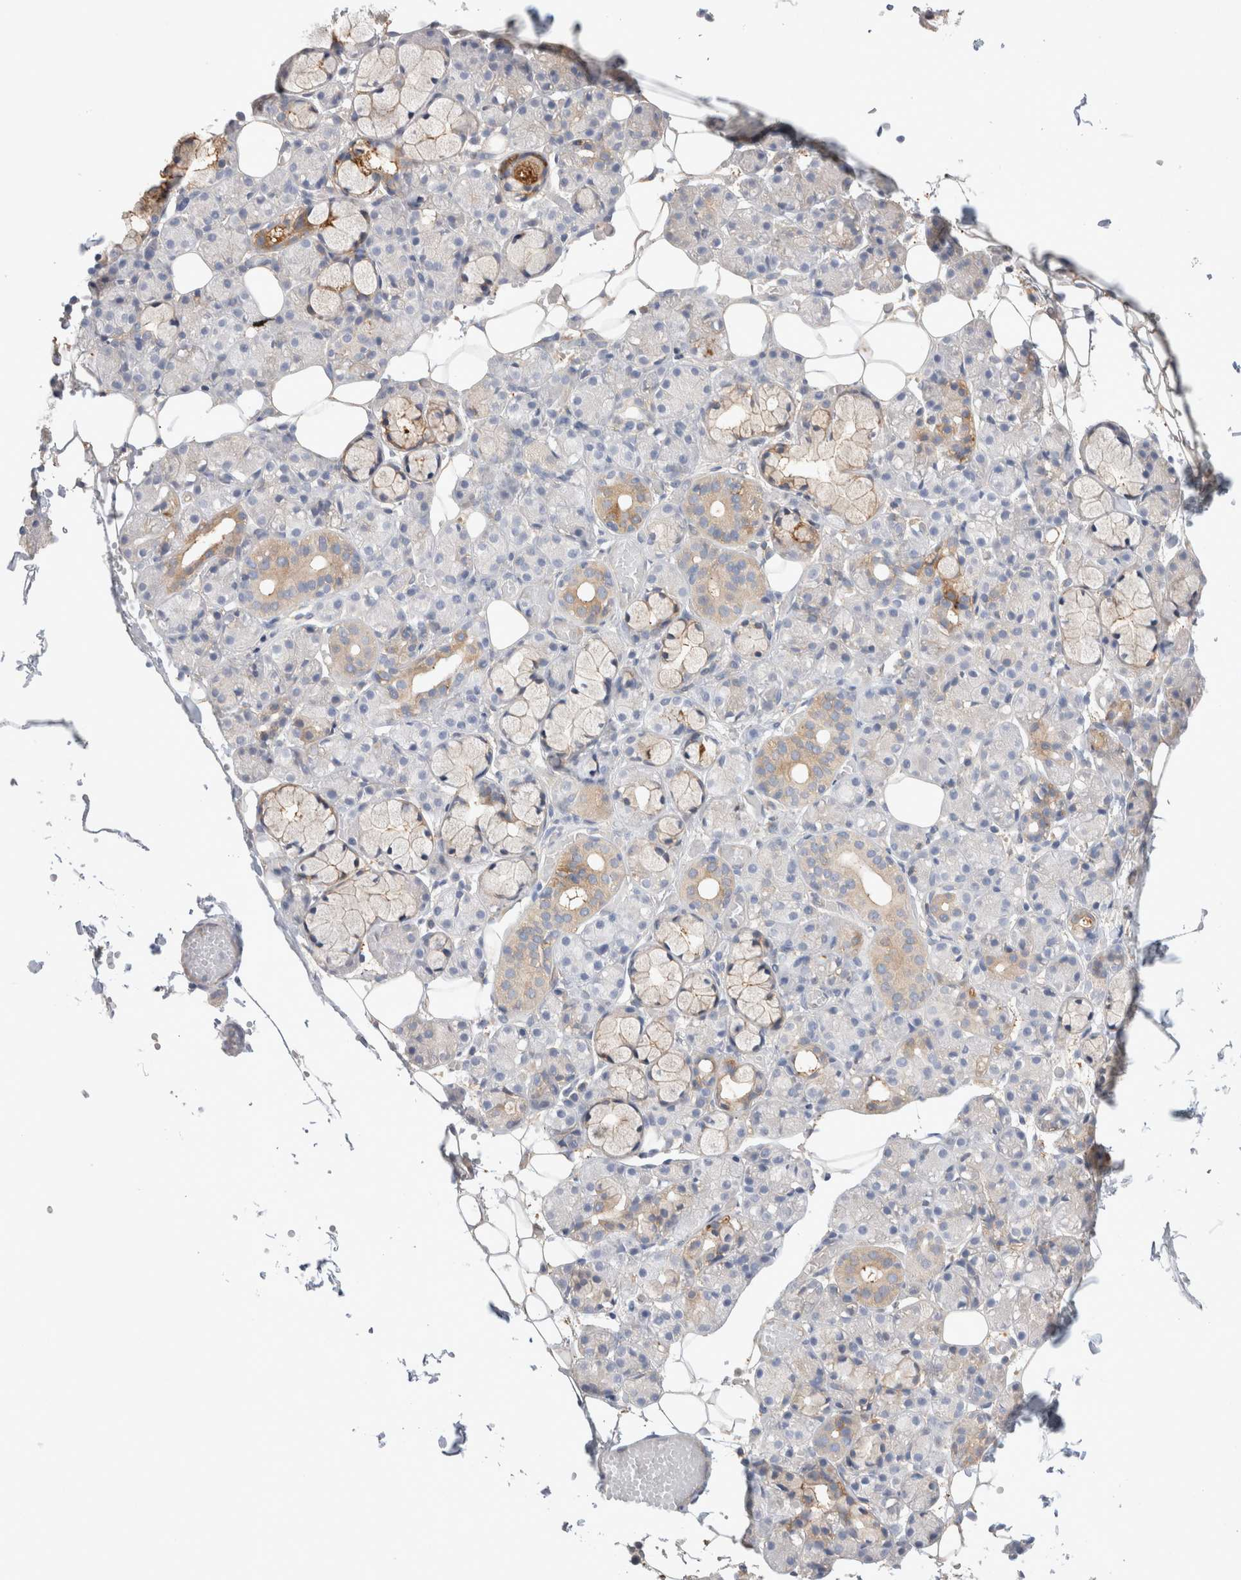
{"staining": {"intensity": "moderate", "quantity": "<25%", "location": "cytoplasmic/membranous"}, "tissue": "salivary gland", "cell_type": "Glandular cells", "image_type": "normal", "snomed": [{"axis": "morphology", "description": "Normal tissue, NOS"}, {"axis": "topography", "description": "Salivary gland"}], "caption": "Protein staining by IHC exhibits moderate cytoplasmic/membranous expression in approximately <25% of glandular cells in benign salivary gland. Using DAB (3,3'-diaminobenzidine) (brown) and hematoxylin (blue) stains, captured at high magnification using brightfield microscopy.", "gene": "CAPN2", "patient": {"sex": "male", "age": 63}}